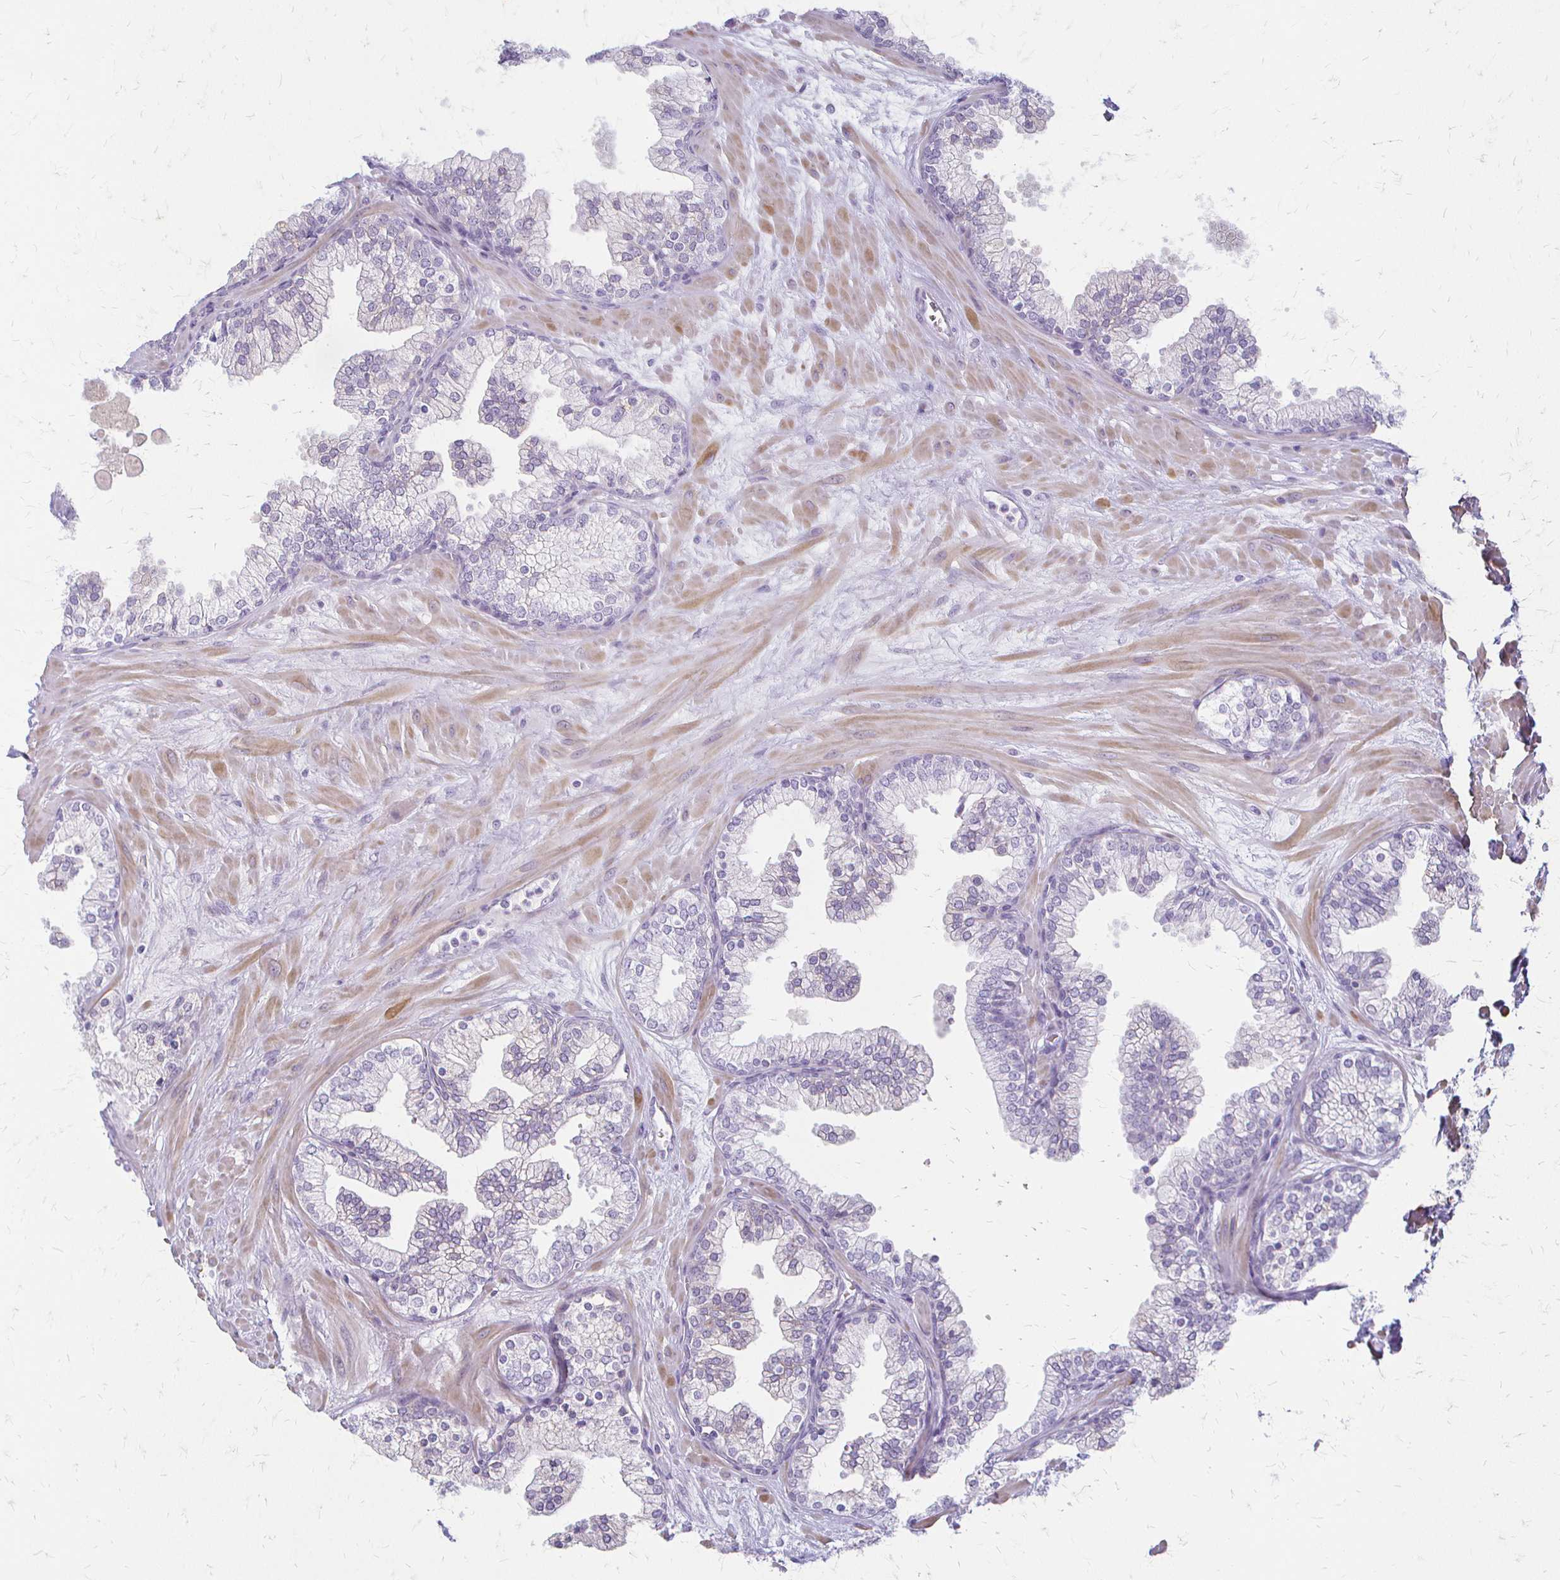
{"staining": {"intensity": "negative", "quantity": "none", "location": "none"}, "tissue": "prostate", "cell_type": "Glandular cells", "image_type": "normal", "snomed": [{"axis": "morphology", "description": "Normal tissue, NOS"}, {"axis": "topography", "description": "Prostate"}, {"axis": "topography", "description": "Peripheral nerve tissue"}], "caption": "This is an immunohistochemistry (IHC) photomicrograph of normal prostate. There is no positivity in glandular cells.", "gene": "ACP5", "patient": {"sex": "male", "age": 61}}